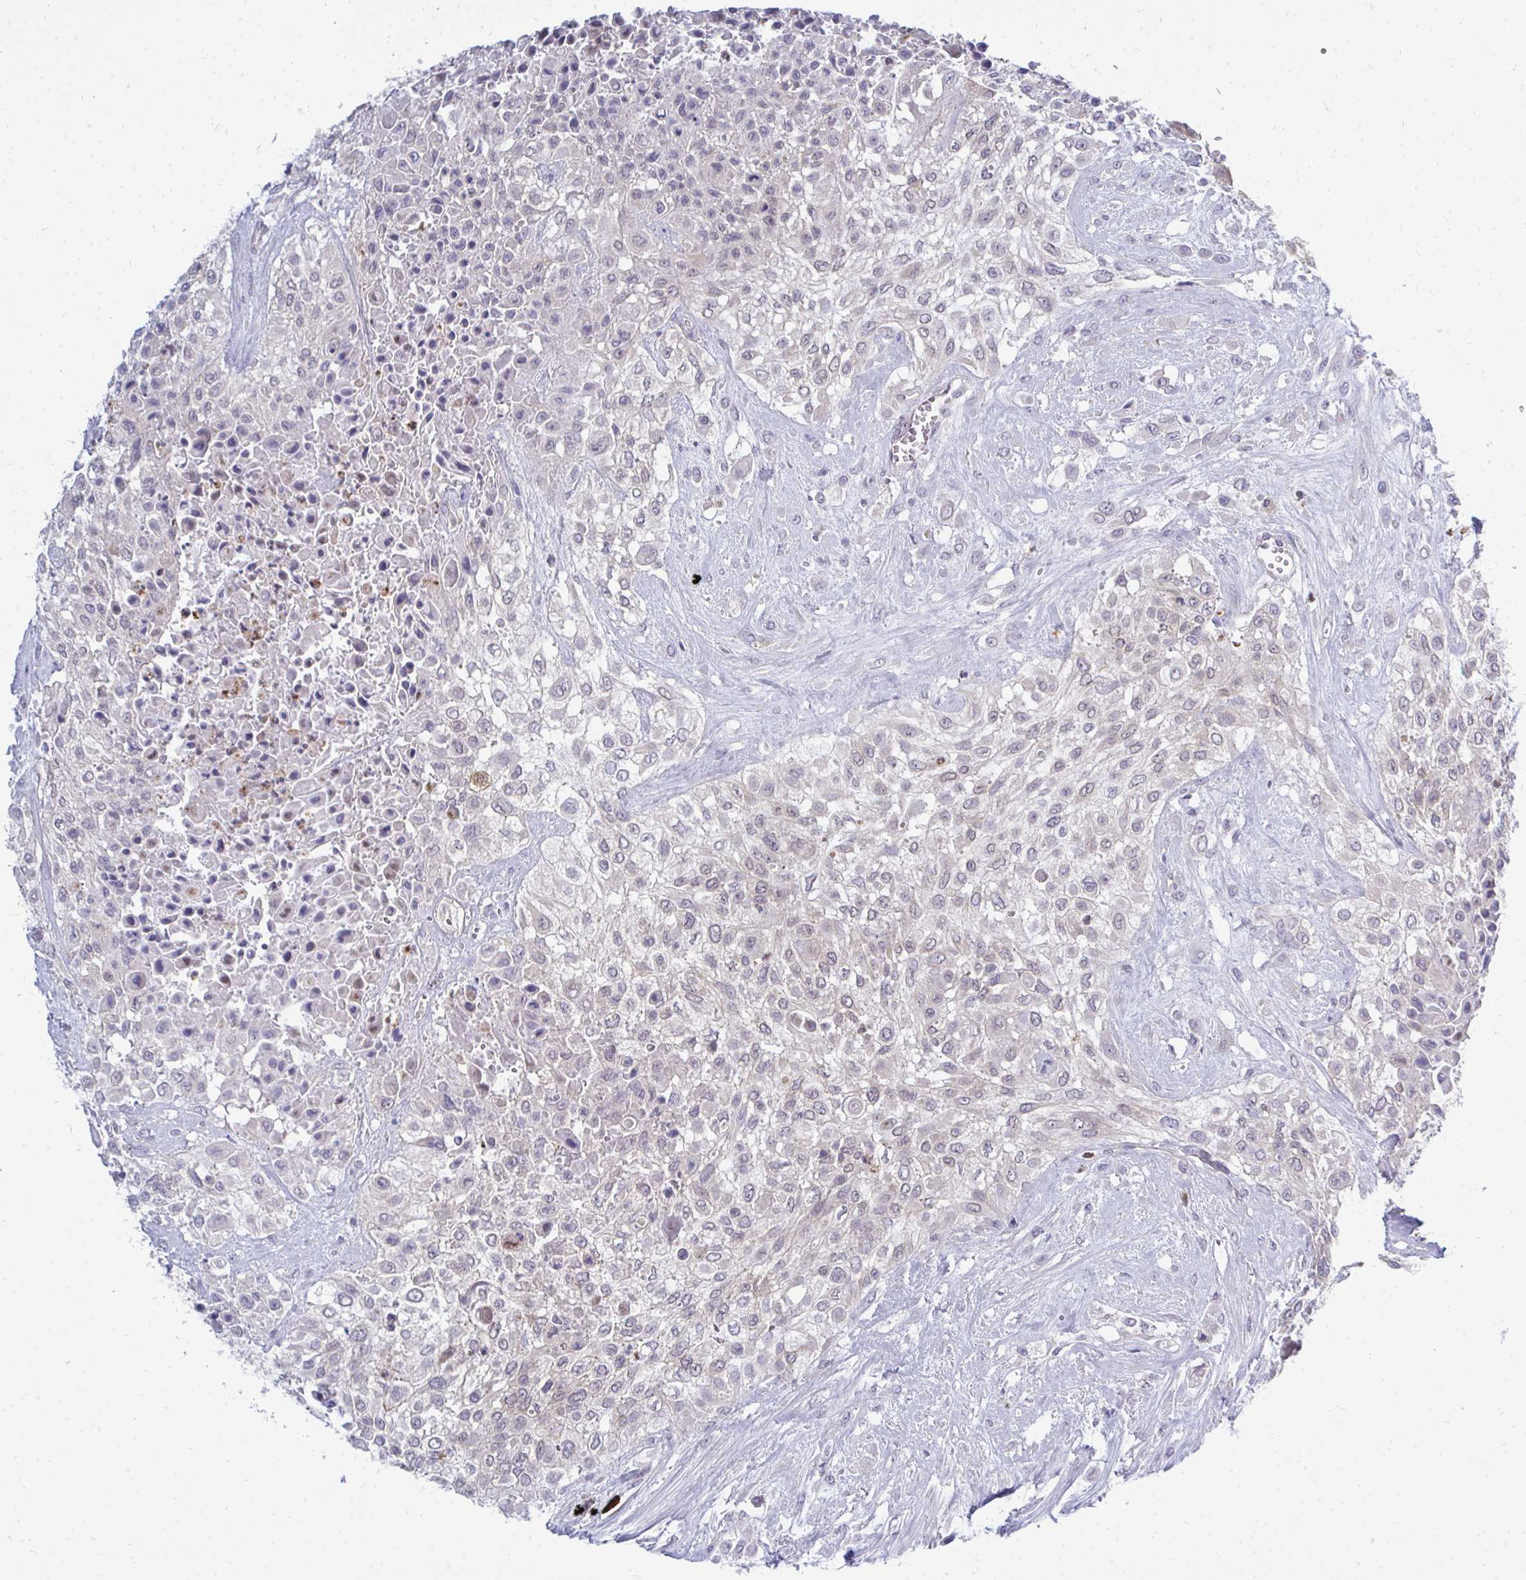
{"staining": {"intensity": "negative", "quantity": "none", "location": "none"}, "tissue": "urothelial cancer", "cell_type": "Tumor cells", "image_type": "cancer", "snomed": [{"axis": "morphology", "description": "Urothelial carcinoma, High grade"}, {"axis": "topography", "description": "Urinary bladder"}], "caption": "Tumor cells are negative for brown protein staining in urothelial cancer.", "gene": "ACSL5", "patient": {"sex": "male", "age": 57}}